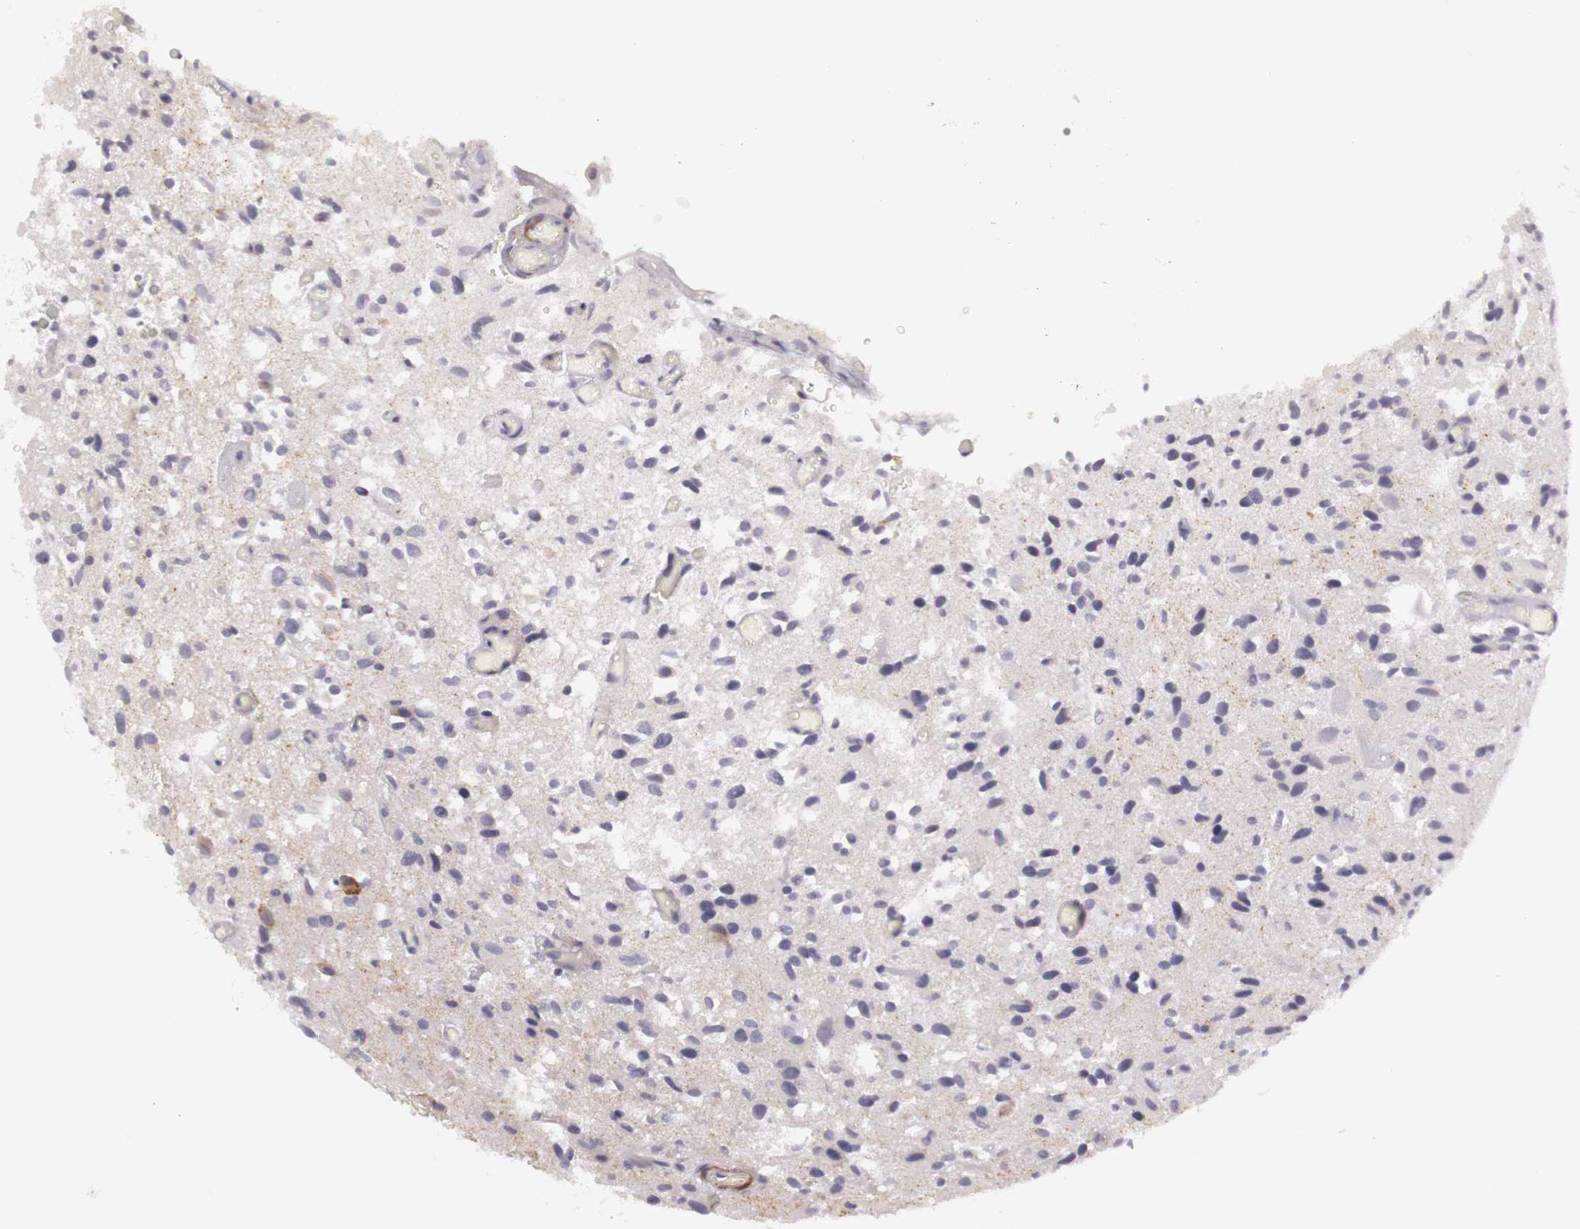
{"staining": {"intensity": "weak", "quantity": "<25%", "location": "cytoplasmic/membranous"}, "tissue": "glioma", "cell_type": "Tumor cells", "image_type": "cancer", "snomed": [{"axis": "morphology", "description": "Glioma, malignant, High grade"}, {"axis": "topography", "description": "Brain"}], "caption": "An immunohistochemistry micrograph of glioma is shown. There is no staining in tumor cells of glioma.", "gene": "CNTN2", "patient": {"sex": "male", "age": 69}}